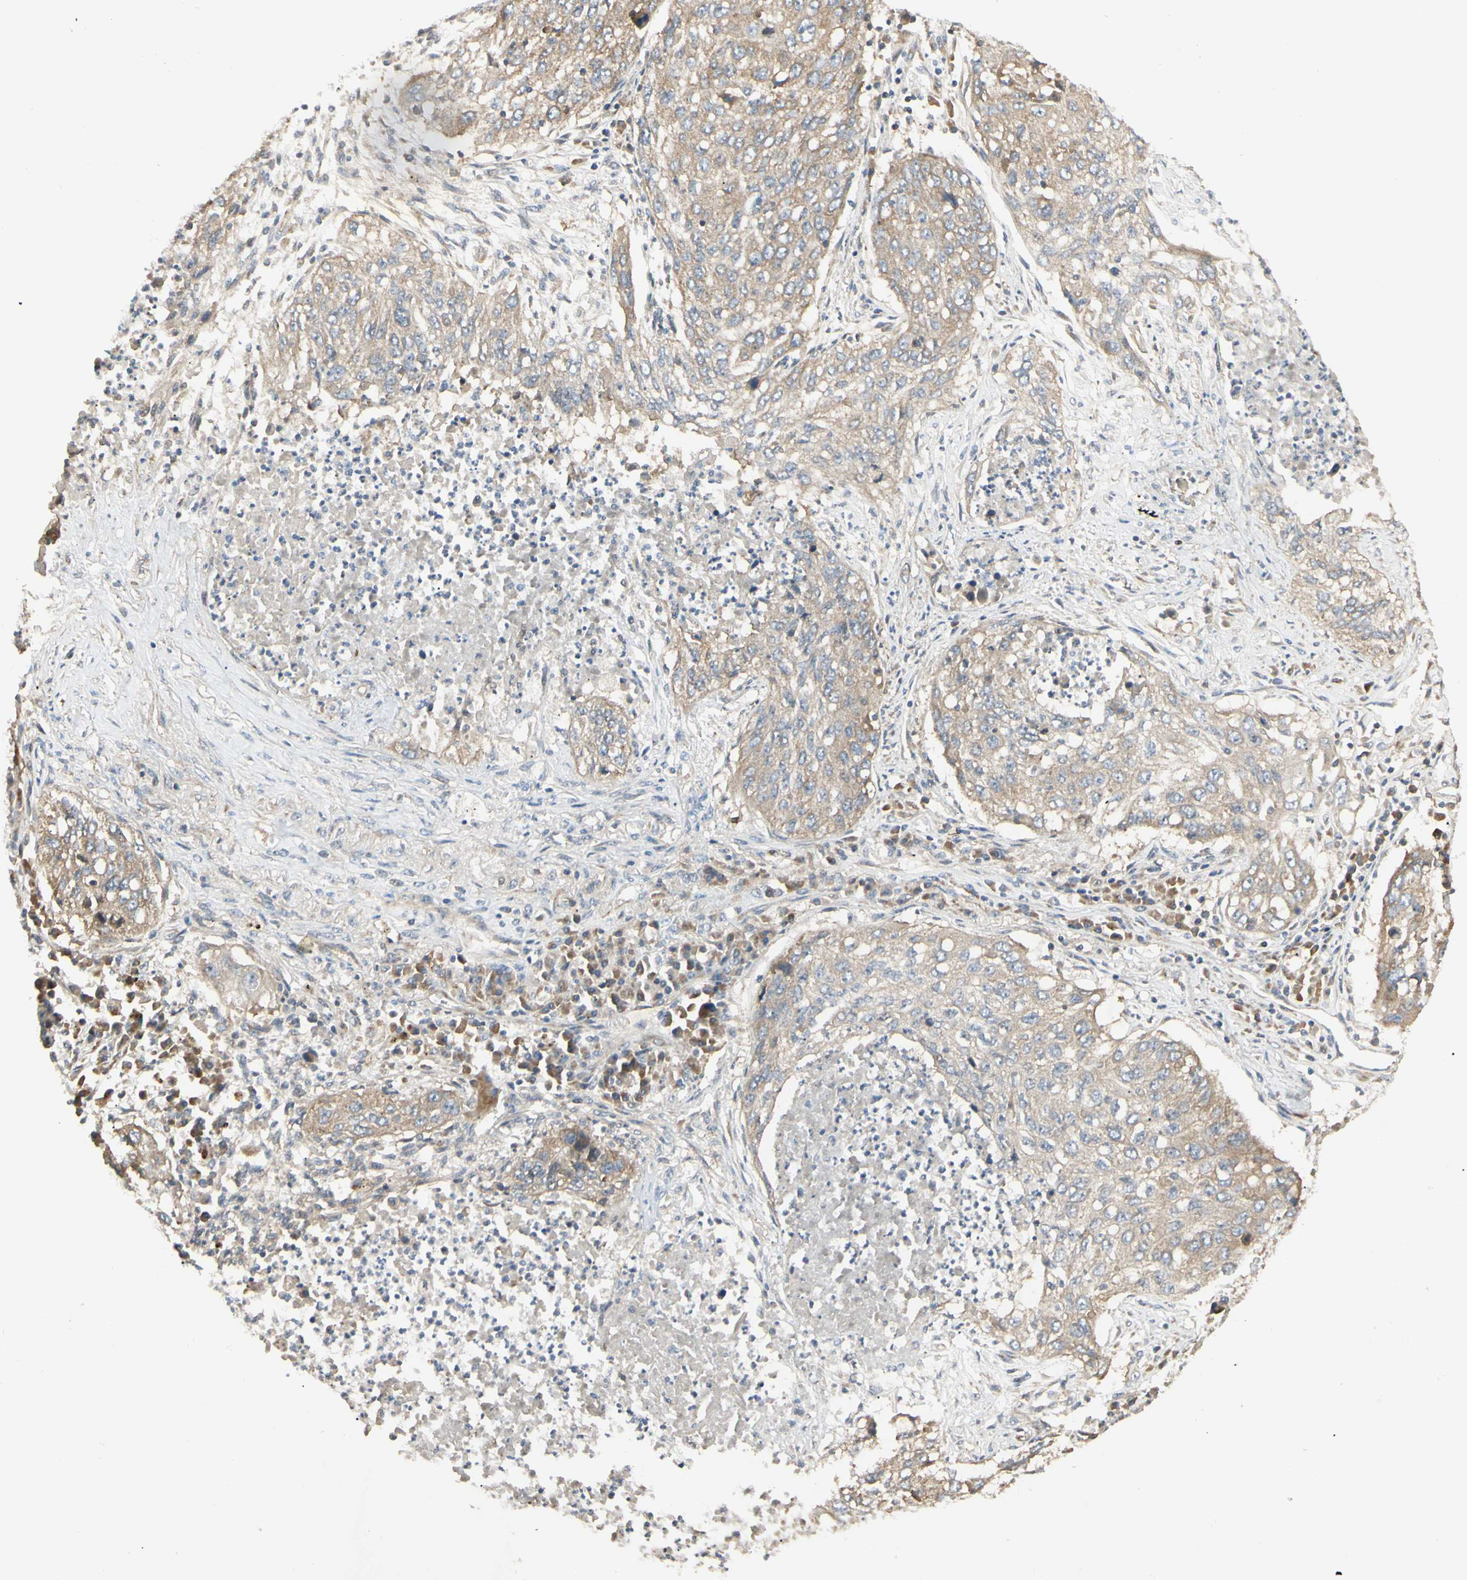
{"staining": {"intensity": "moderate", "quantity": ">75%", "location": "cytoplasmic/membranous"}, "tissue": "lung cancer", "cell_type": "Tumor cells", "image_type": "cancer", "snomed": [{"axis": "morphology", "description": "Squamous cell carcinoma, NOS"}, {"axis": "topography", "description": "Lung"}], "caption": "This micrograph displays lung squamous cell carcinoma stained with IHC to label a protein in brown. The cytoplasmic/membranous of tumor cells show moderate positivity for the protein. Nuclei are counter-stained blue.", "gene": "IRAG1", "patient": {"sex": "female", "age": 63}}